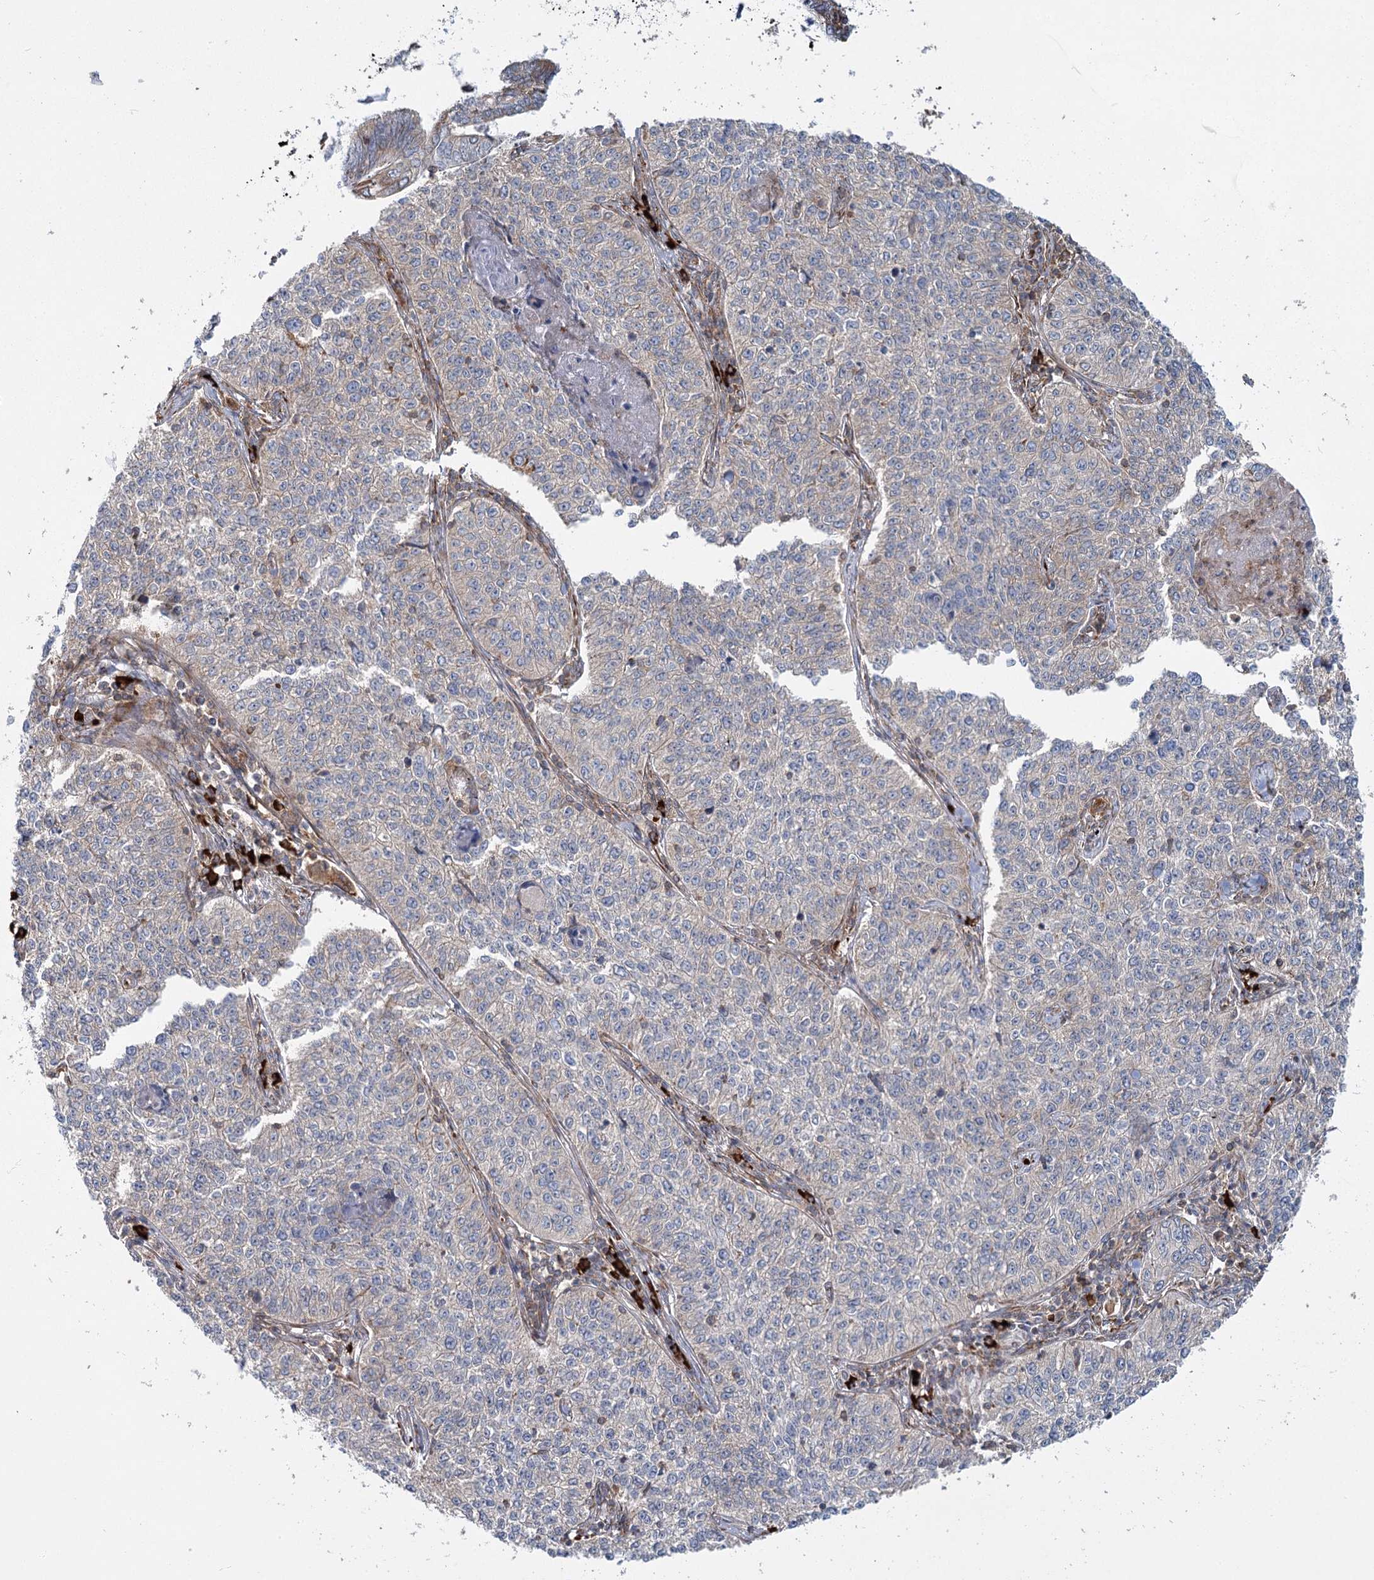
{"staining": {"intensity": "weak", "quantity": "<25%", "location": "cytoplasmic/membranous"}, "tissue": "cervical cancer", "cell_type": "Tumor cells", "image_type": "cancer", "snomed": [{"axis": "morphology", "description": "Squamous cell carcinoma, NOS"}, {"axis": "topography", "description": "Cervix"}], "caption": "Cervical cancer was stained to show a protein in brown. There is no significant expression in tumor cells.", "gene": "POGLUT1", "patient": {"sex": "female", "age": 35}}